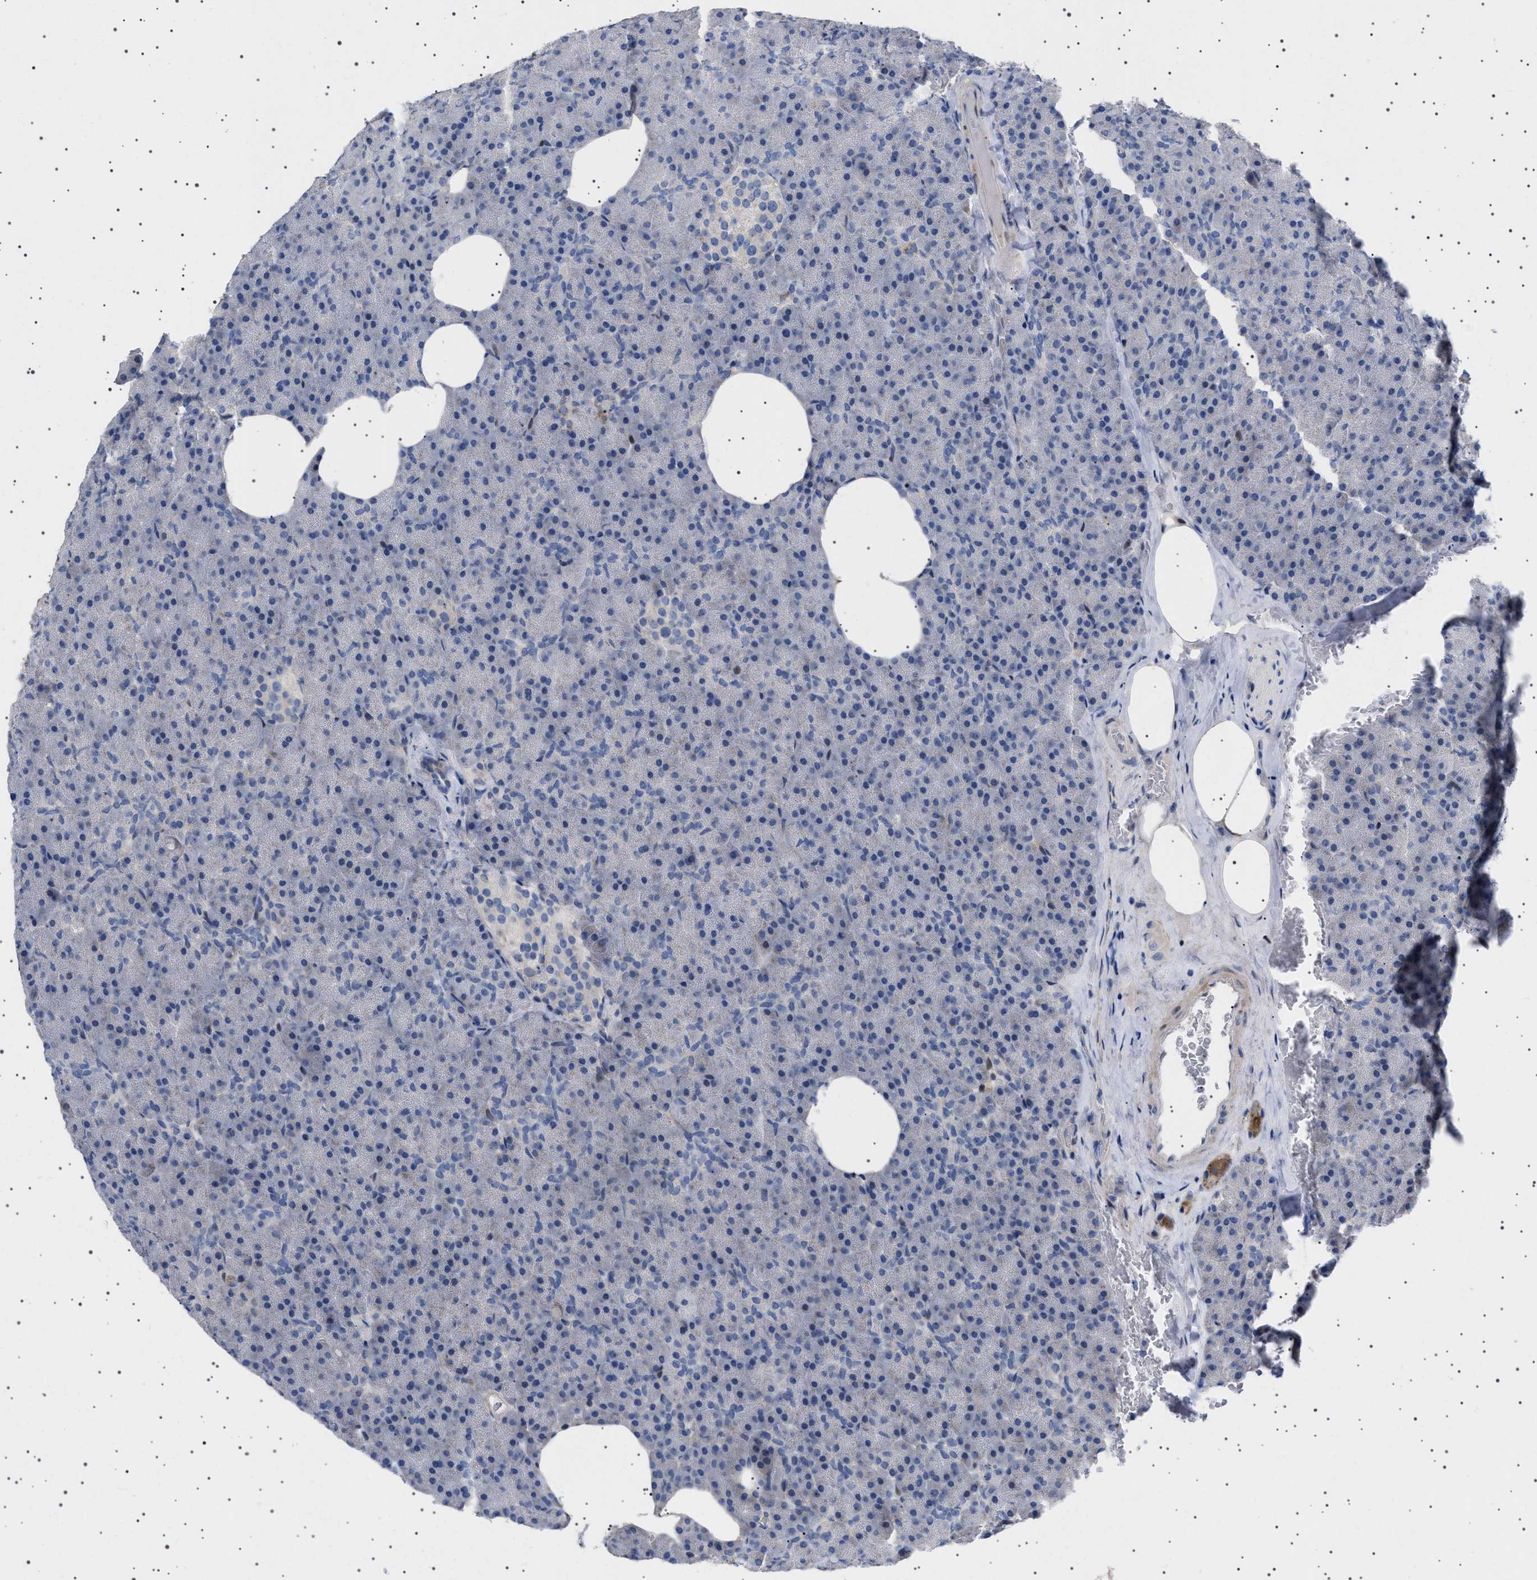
{"staining": {"intensity": "negative", "quantity": "none", "location": "none"}, "tissue": "pancreas", "cell_type": "Exocrine glandular cells", "image_type": "normal", "snomed": [{"axis": "morphology", "description": "Normal tissue, NOS"}, {"axis": "topography", "description": "Pancreas"}], "caption": "This is an immunohistochemistry (IHC) photomicrograph of normal pancreas. There is no expression in exocrine glandular cells.", "gene": "HTR1A", "patient": {"sex": "female", "age": 35}}